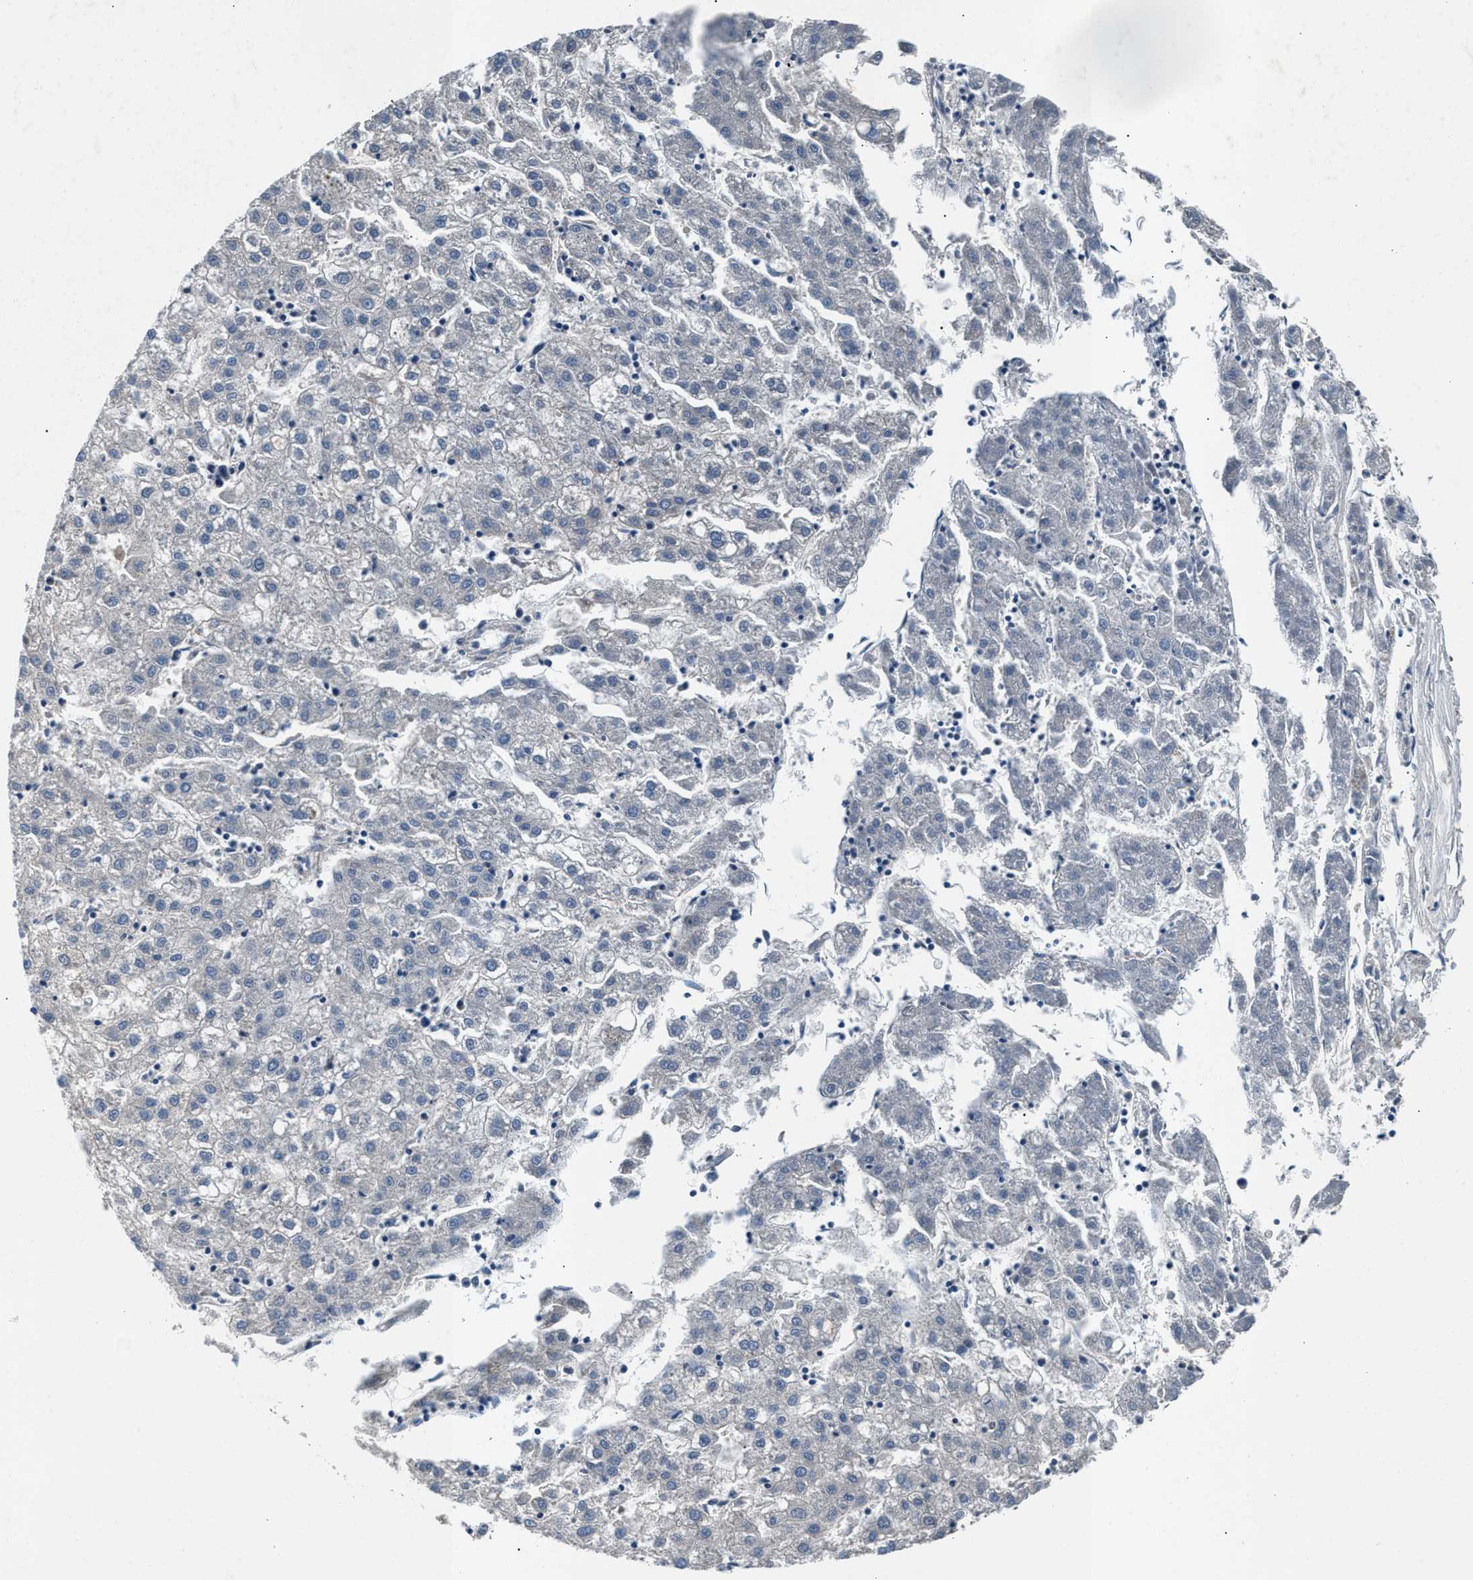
{"staining": {"intensity": "negative", "quantity": "none", "location": "none"}, "tissue": "liver cancer", "cell_type": "Tumor cells", "image_type": "cancer", "snomed": [{"axis": "morphology", "description": "Carcinoma, Hepatocellular, NOS"}, {"axis": "topography", "description": "Liver"}], "caption": "Tumor cells show no significant expression in hepatocellular carcinoma (liver). (DAB immunohistochemistry (IHC), high magnification).", "gene": "CDRT4", "patient": {"sex": "male", "age": 72}}